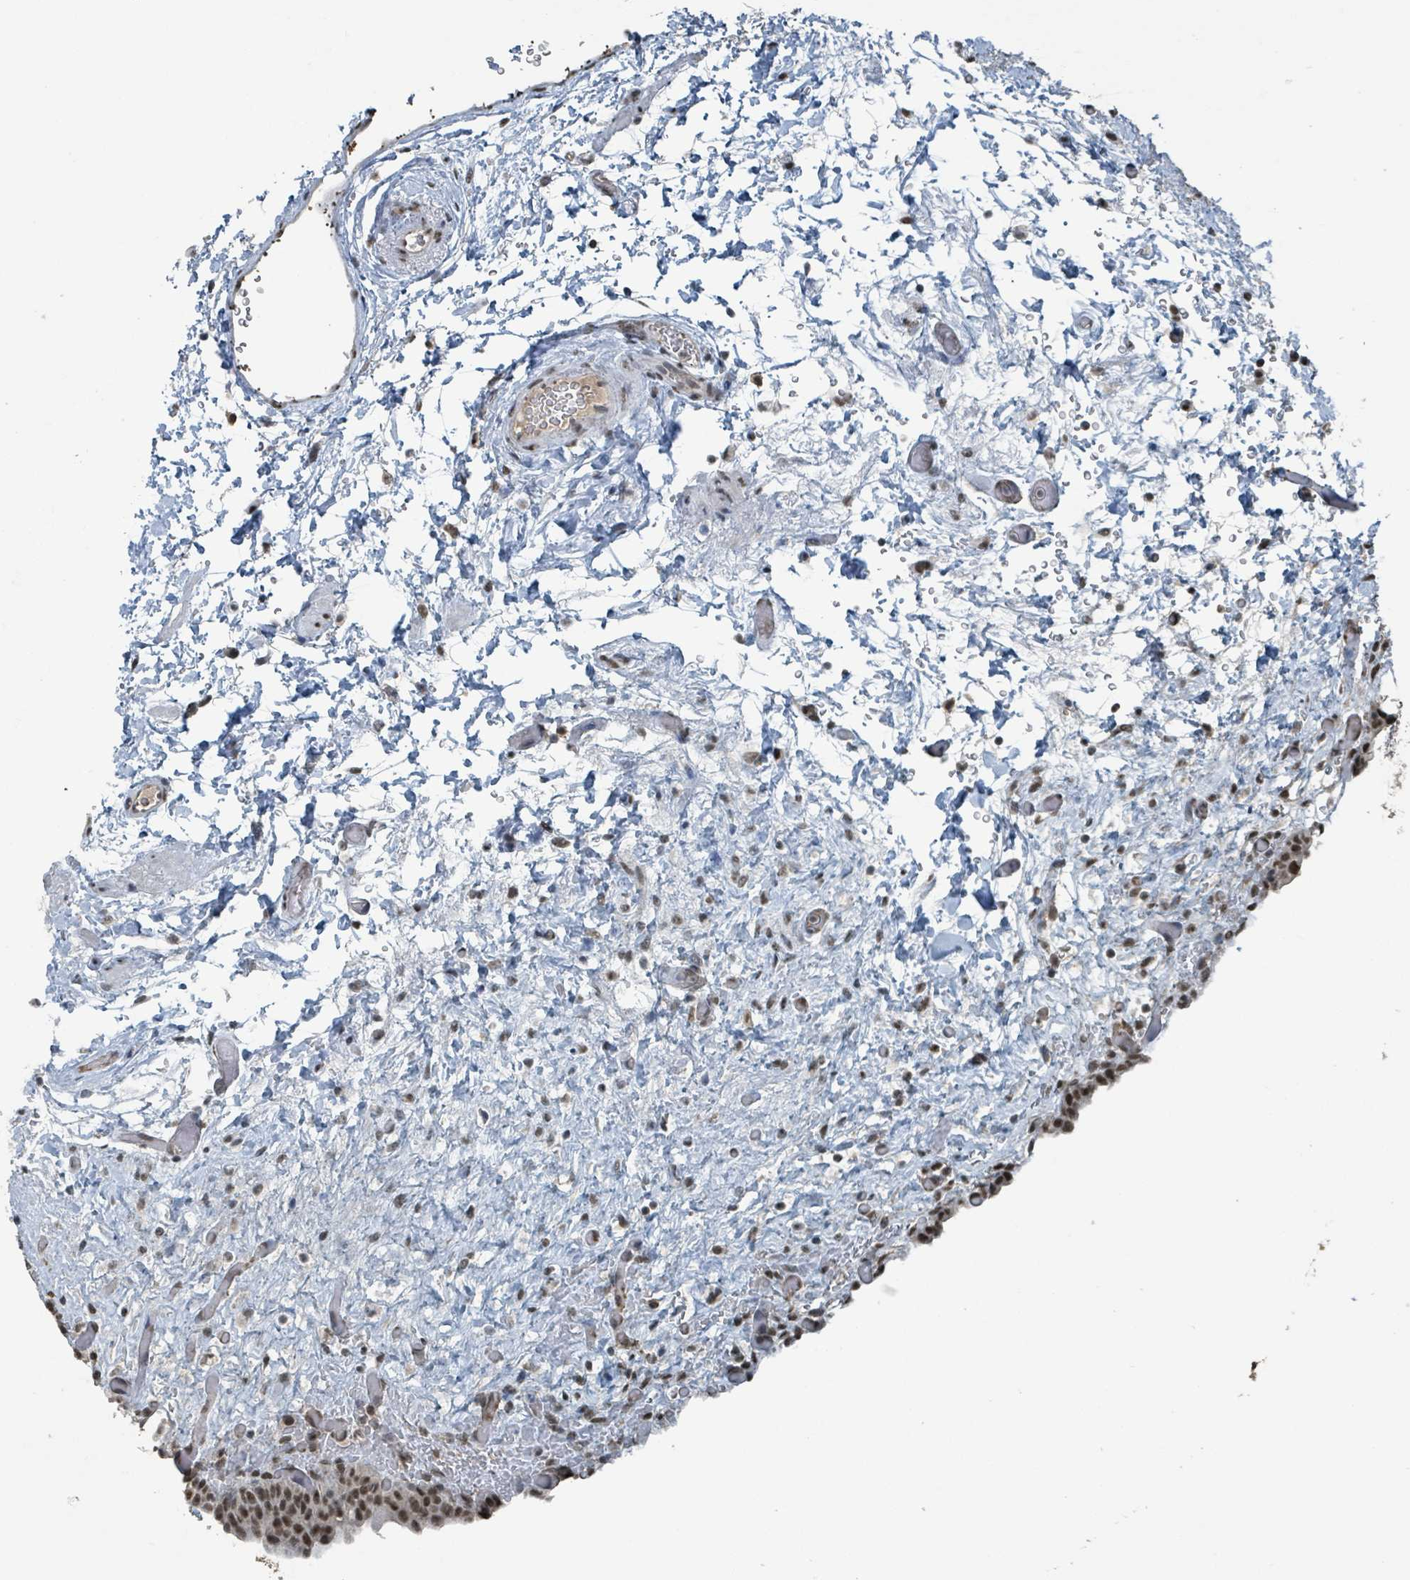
{"staining": {"intensity": "strong", "quantity": ">75%", "location": "nuclear"}, "tissue": "urinary bladder", "cell_type": "Urothelial cells", "image_type": "normal", "snomed": [{"axis": "morphology", "description": "Normal tissue, NOS"}, {"axis": "topography", "description": "Urinary bladder"}], "caption": "IHC image of normal urinary bladder: urinary bladder stained using IHC demonstrates high levels of strong protein expression localized specifically in the nuclear of urothelial cells, appearing as a nuclear brown color.", "gene": "PHIP", "patient": {"sex": "male", "age": 69}}